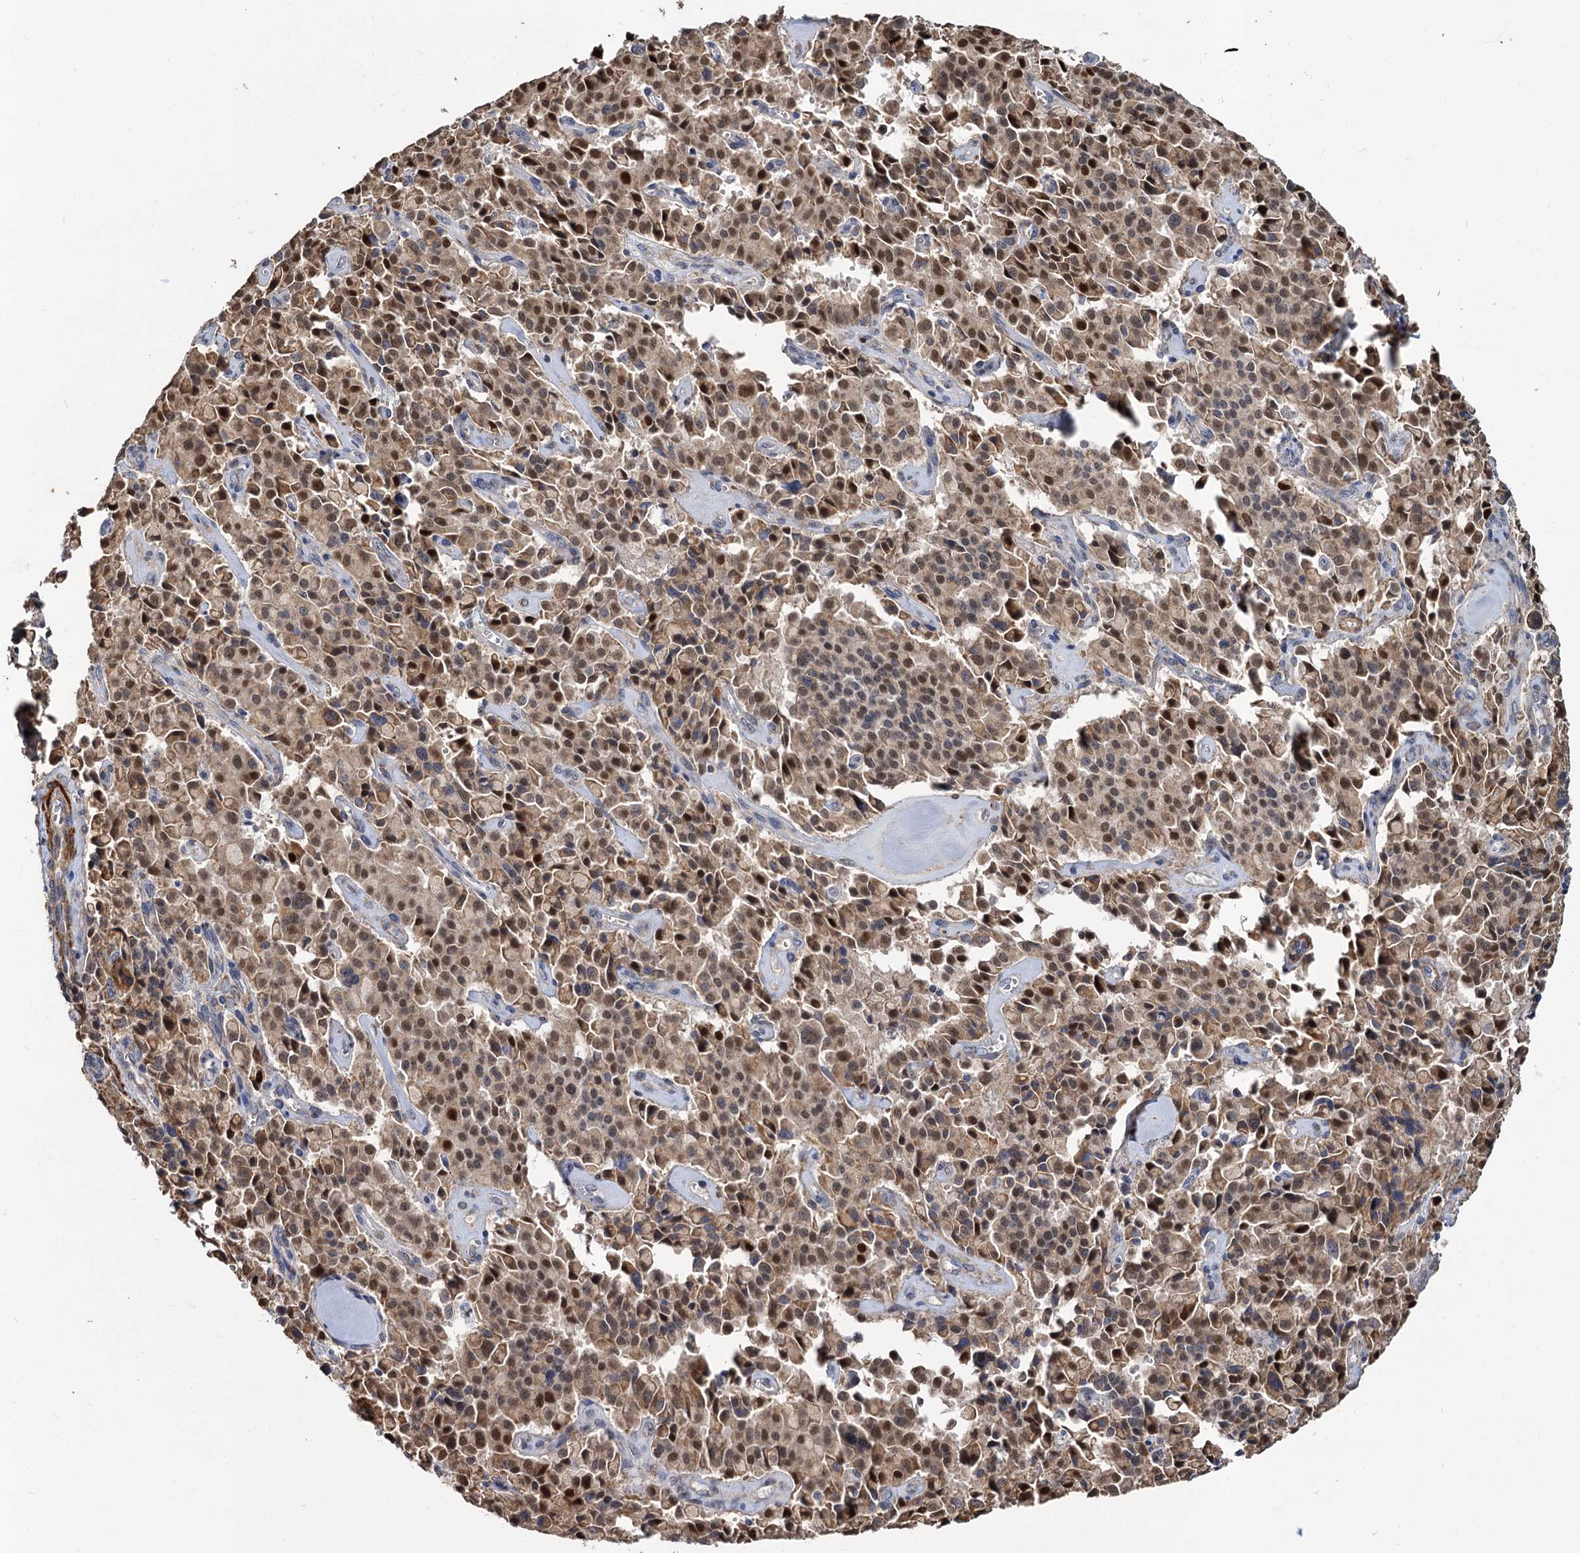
{"staining": {"intensity": "moderate", "quantity": ">75%", "location": "nuclear"}, "tissue": "pancreatic cancer", "cell_type": "Tumor cells", "image_type": "cancer", "snomed": [{"axis": "morphology", "description": "Adenocarcinoma, NOS"}, {"axis": "topography", "description": "Pancreas"}], "caption": "A brown stain shows moderate nuclear expression of a protein in pancreatic adenocarcinoma tumor cells.", "gene": "ALKBH7", "patient": {"sex": "male", "age": 65}}